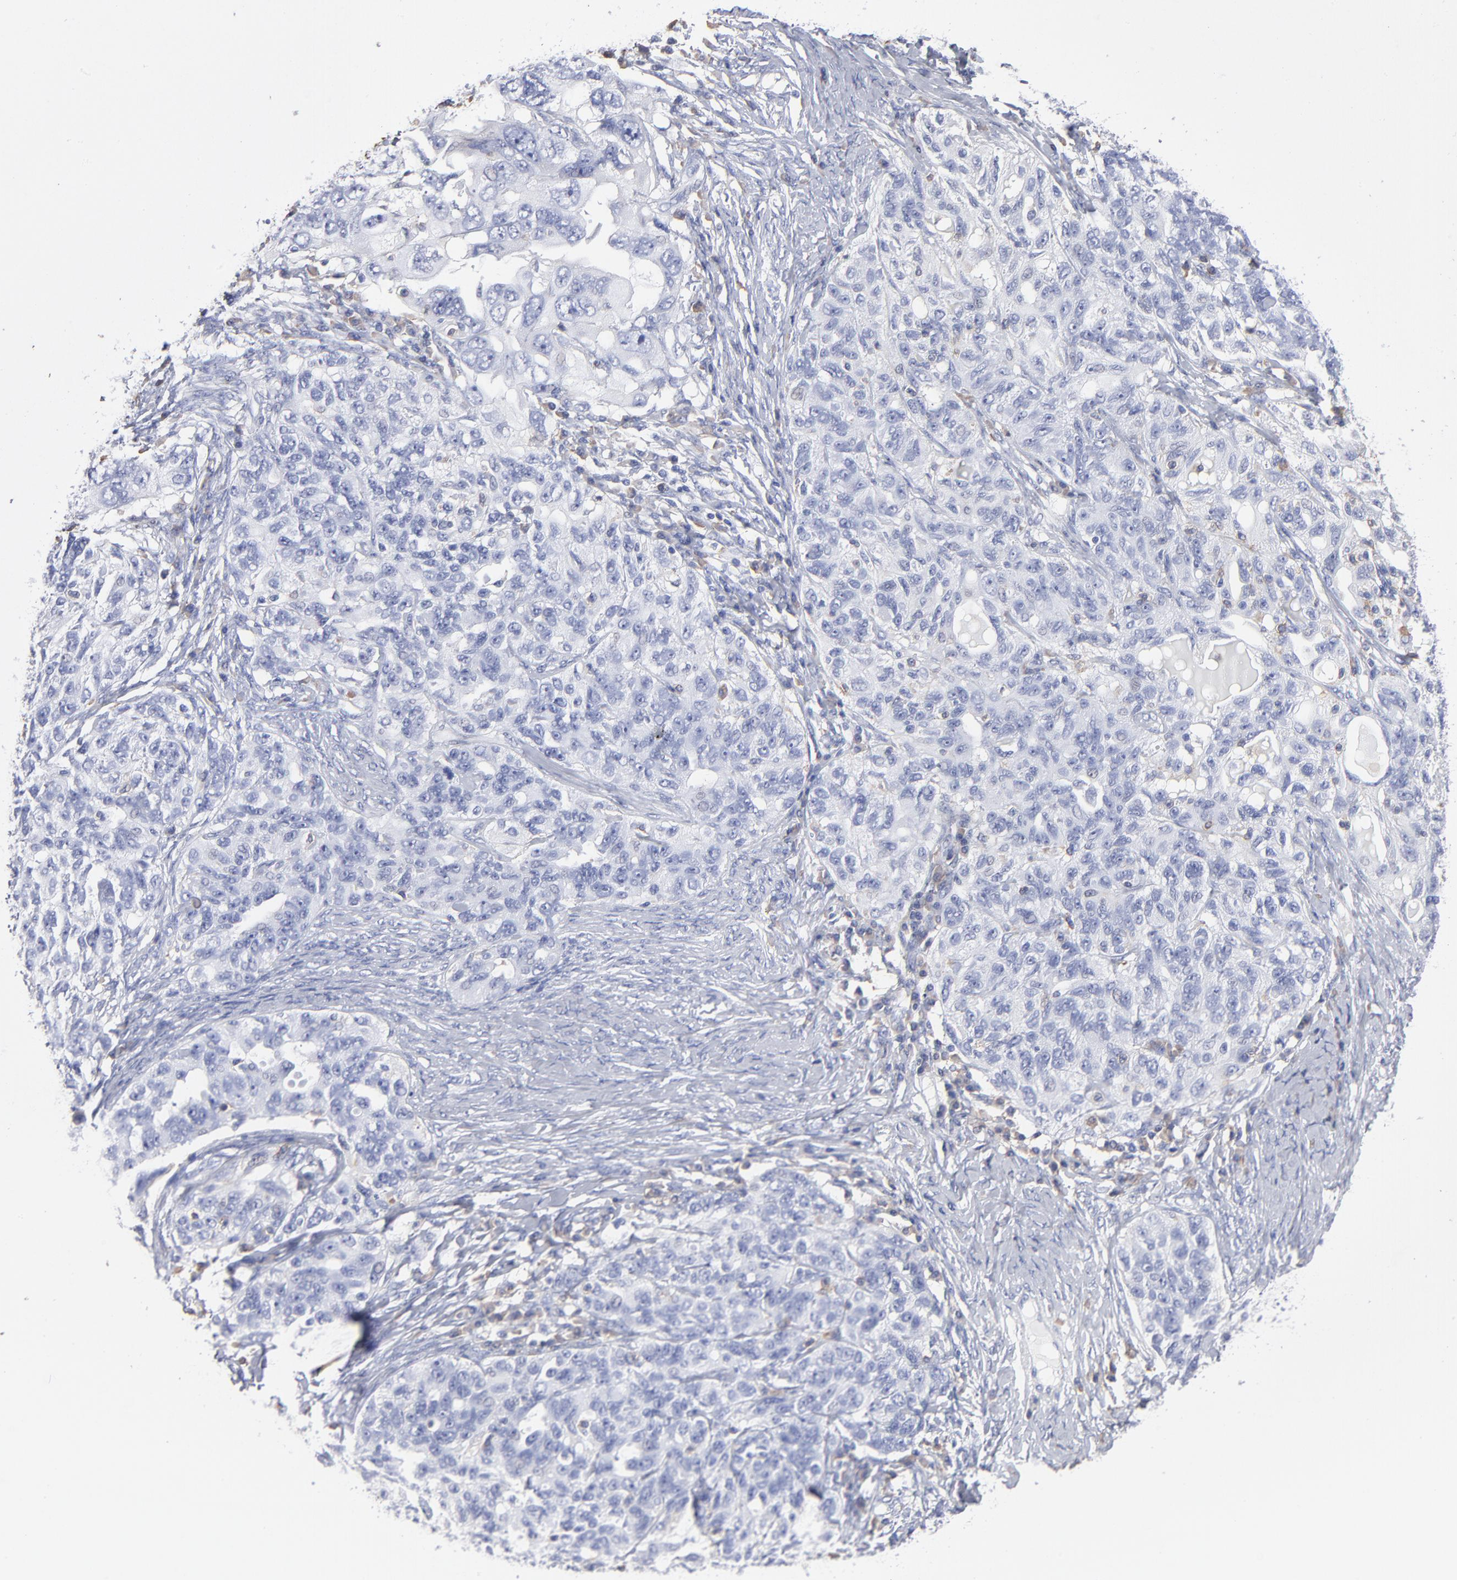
{"staining": {"intensity": "negative", "quantity": "none", "location": "none"}, "tissue": "ovarian cancer", "cell_type": "Tumor cells", "image_type": "cancer", "snomed": [{"axis": "morphology", "description": "Cystadenocarcinoma, serous, NOS"}, {"axis": "topography", "description": "Ovary"}], "caption": "A photomicrograph of ovarian serous cystadenocarcinoma stained for a protein reveals no brown staining in tumor cells.", "gene": "LAT2", "patient": {"sex": "female", "age": 82}}